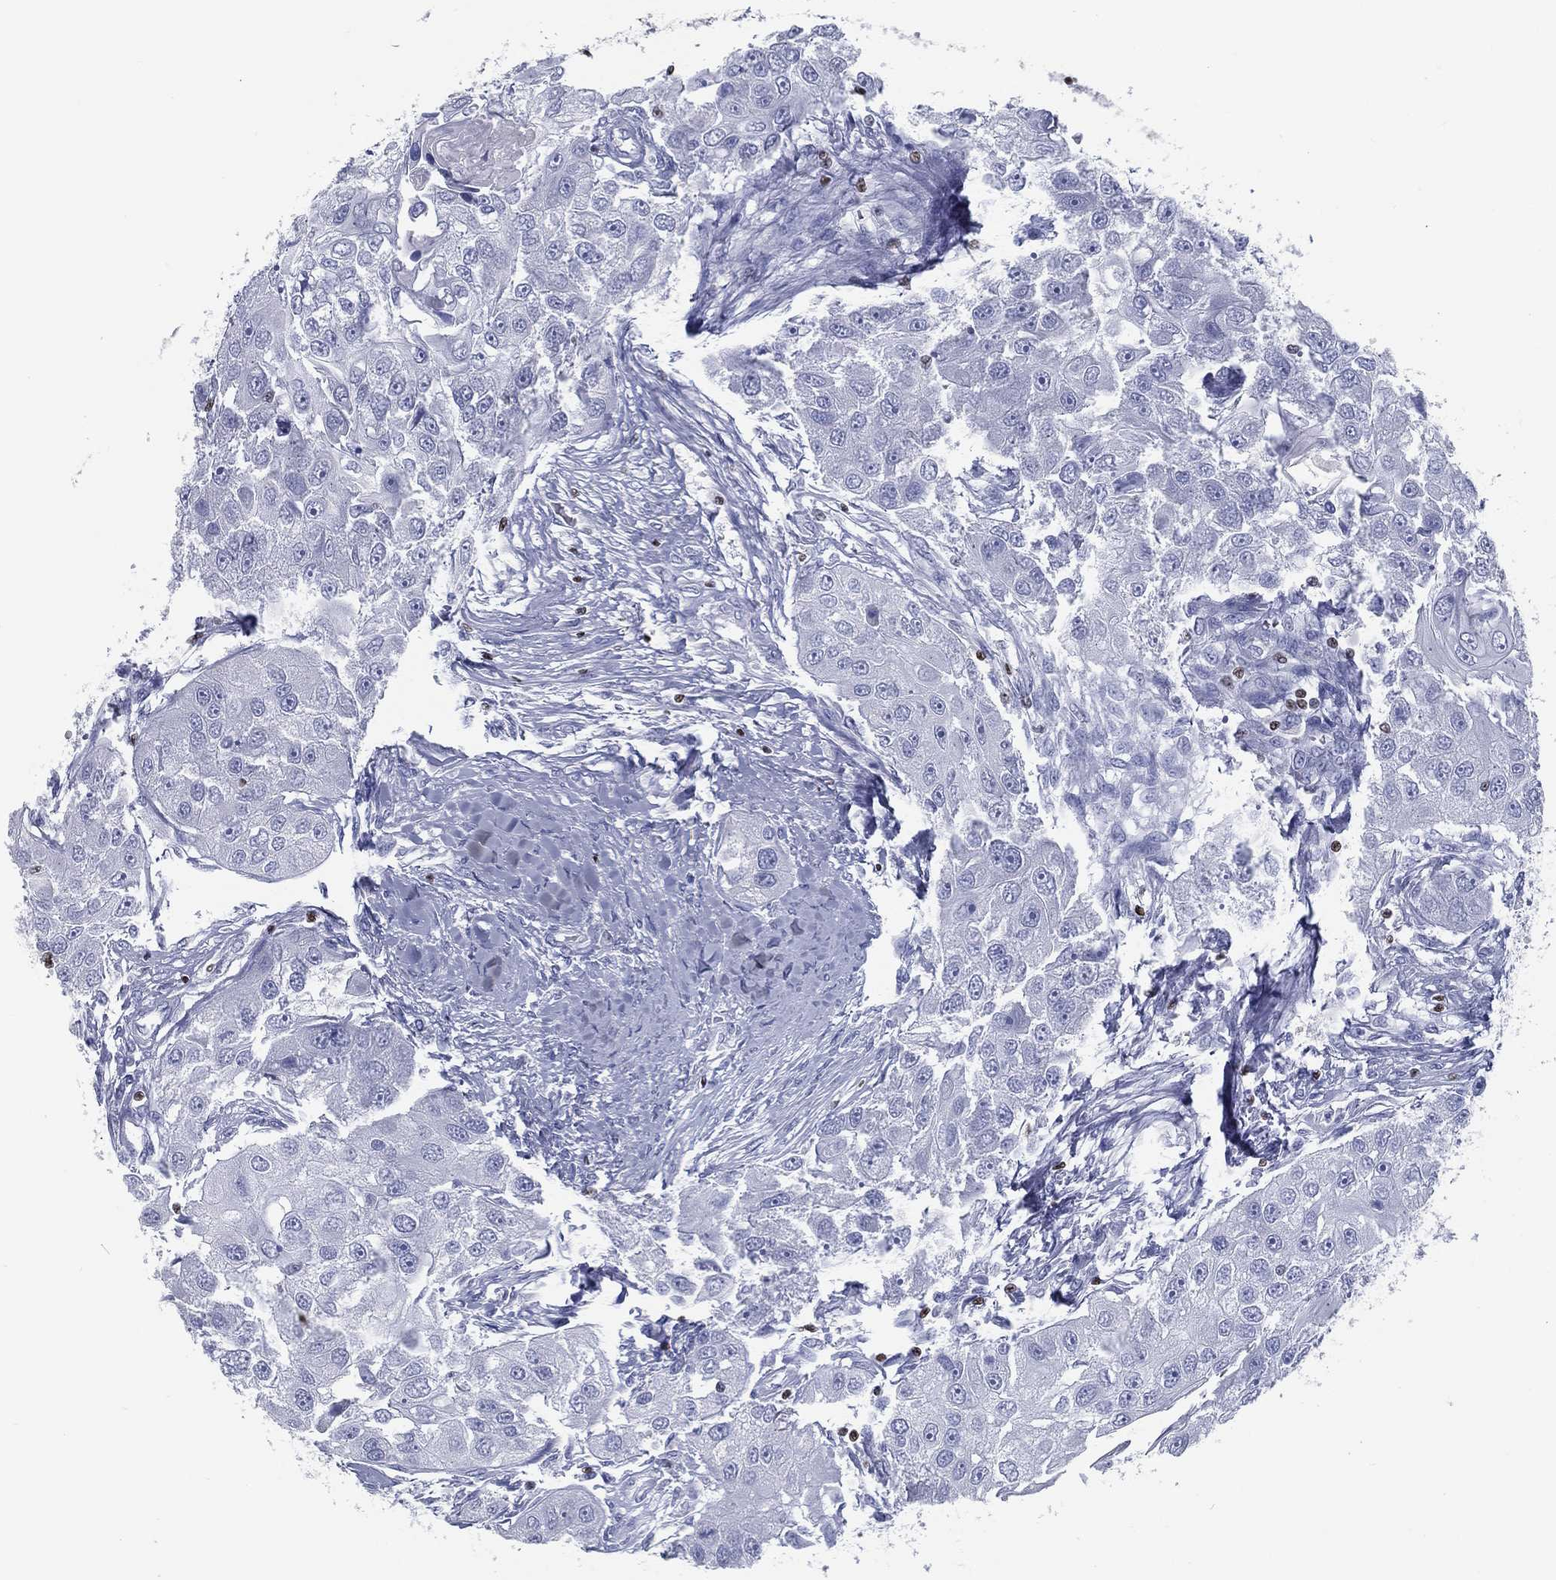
{"staining": {"intensity": "negative", "quantity": "none", "location": "none"}, "tissue": "head and neck cancer", "cell_type": "Tumor cells", "image_type": "cancer", "snomed": [{"axis": "morphology", "description": "Normal tissue, NOS"}, {"axis": "morphology", "description": "Squamous cell carcinoma, NOS"}, {"axis": "topography", "description": "Skeletal muscle"}, {"axis": "topography", "description": "Head-Neck"}], "caption": "The micrograph shows no staining of tumor cells in head and neck cancer (squamous cell carcinoma). (DAB immunohistochemistry (IHC) visualized using brightfield microscopy, high magnification).", "gene": "PYHIN1", "patient": {"sex": "male", "age": 51}}